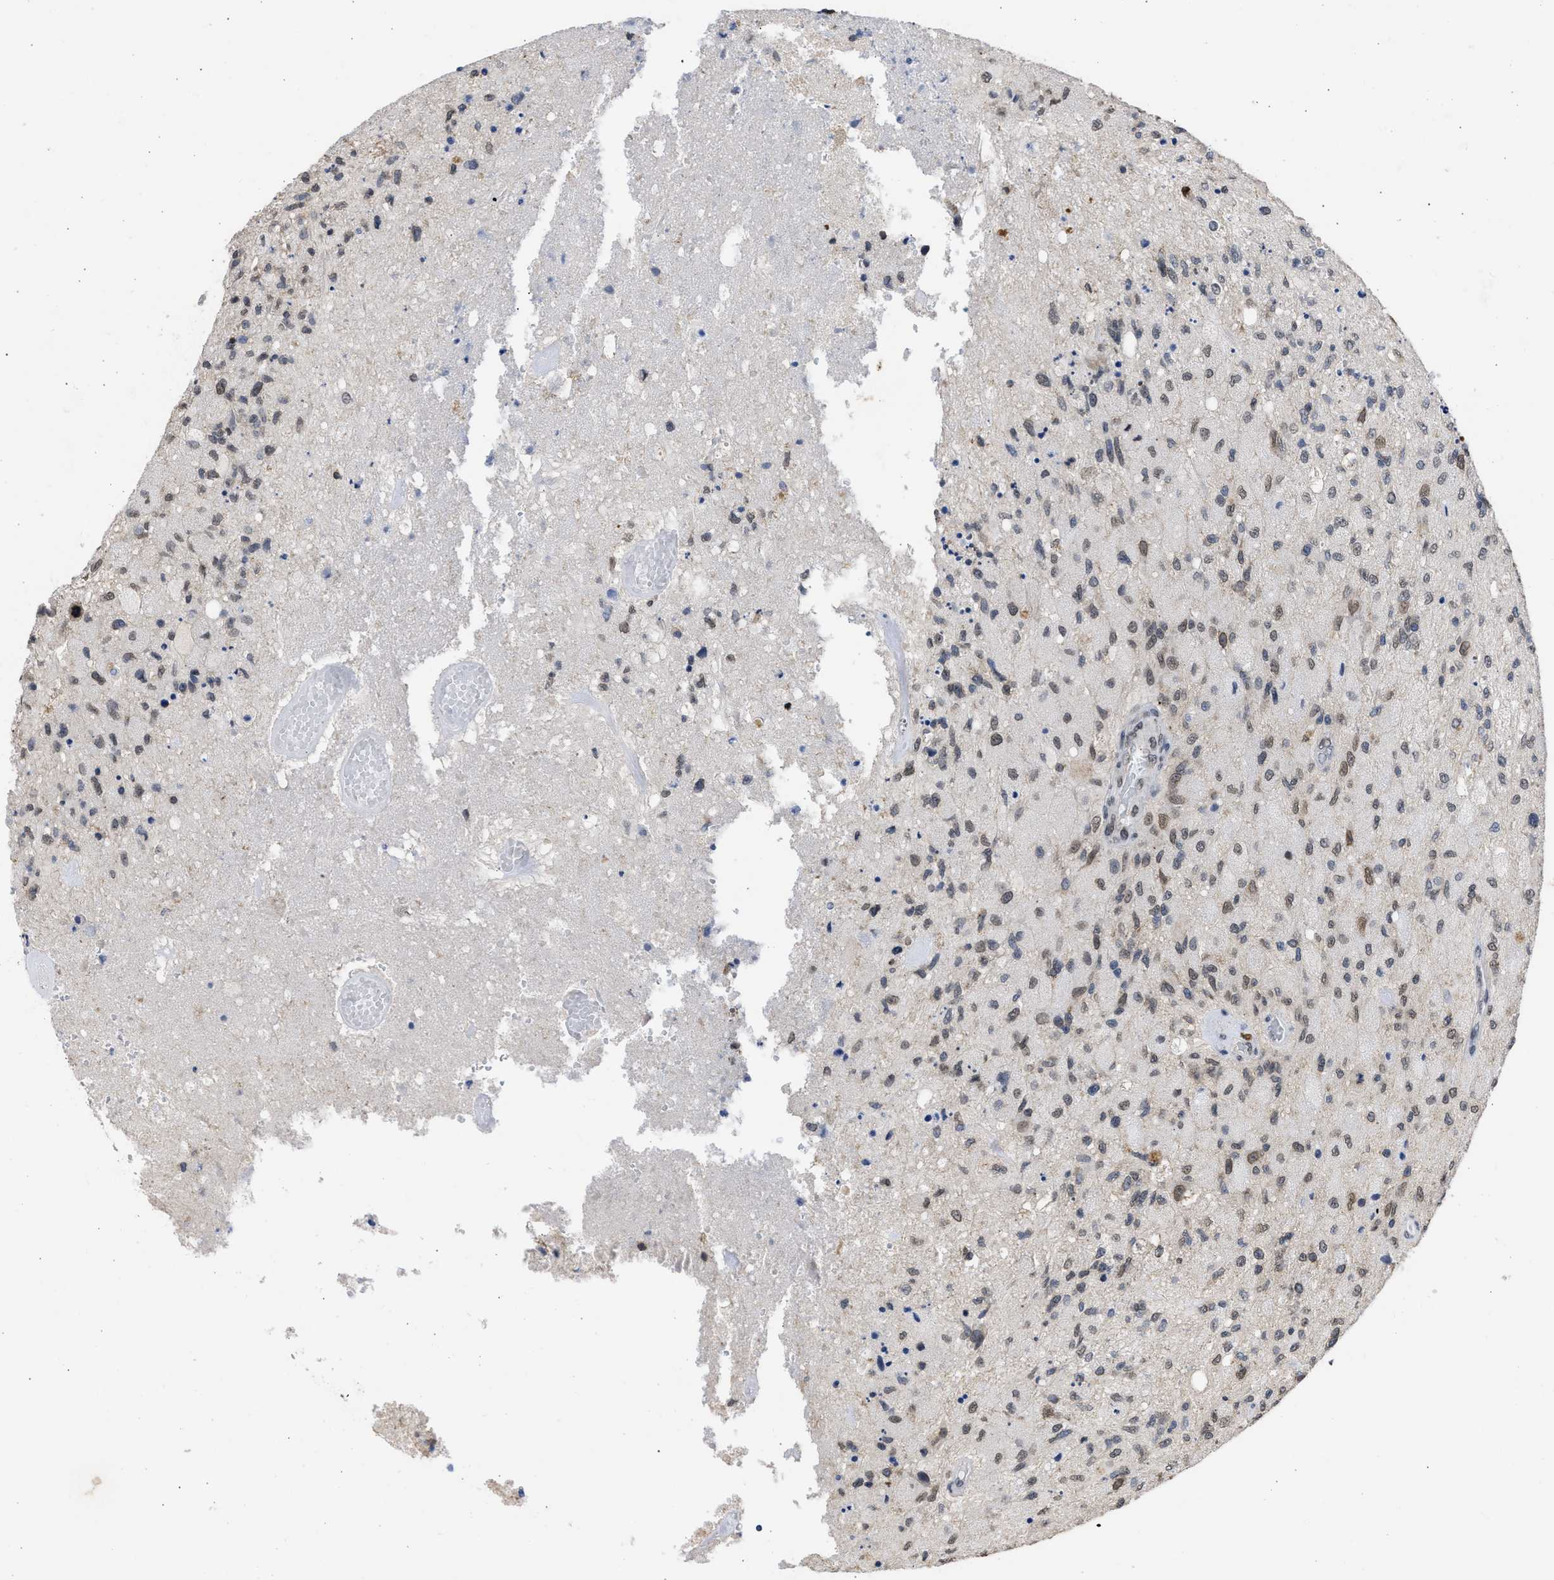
{"staining": {"intensity": "weak", "quantity": "<25%", "location": "cytoplasmic/membranous,nuclear"}, "tissue": "glioma", "cell_type": "Tumor cells", "image_type": "cancer", "snomed": [{"axis": "morphology", "description": "Normal tissue, NOS"}, {"axis": "morphology", "description": "Glioma, malignant, High grade"}, {"axis": "topography", "description": "Cerebral cortex"}], "caption": "Tumor cells are negative for protein expression in human glioma.", "gene": "NUP35", "patient": {"sex": "male", "age": 77}}